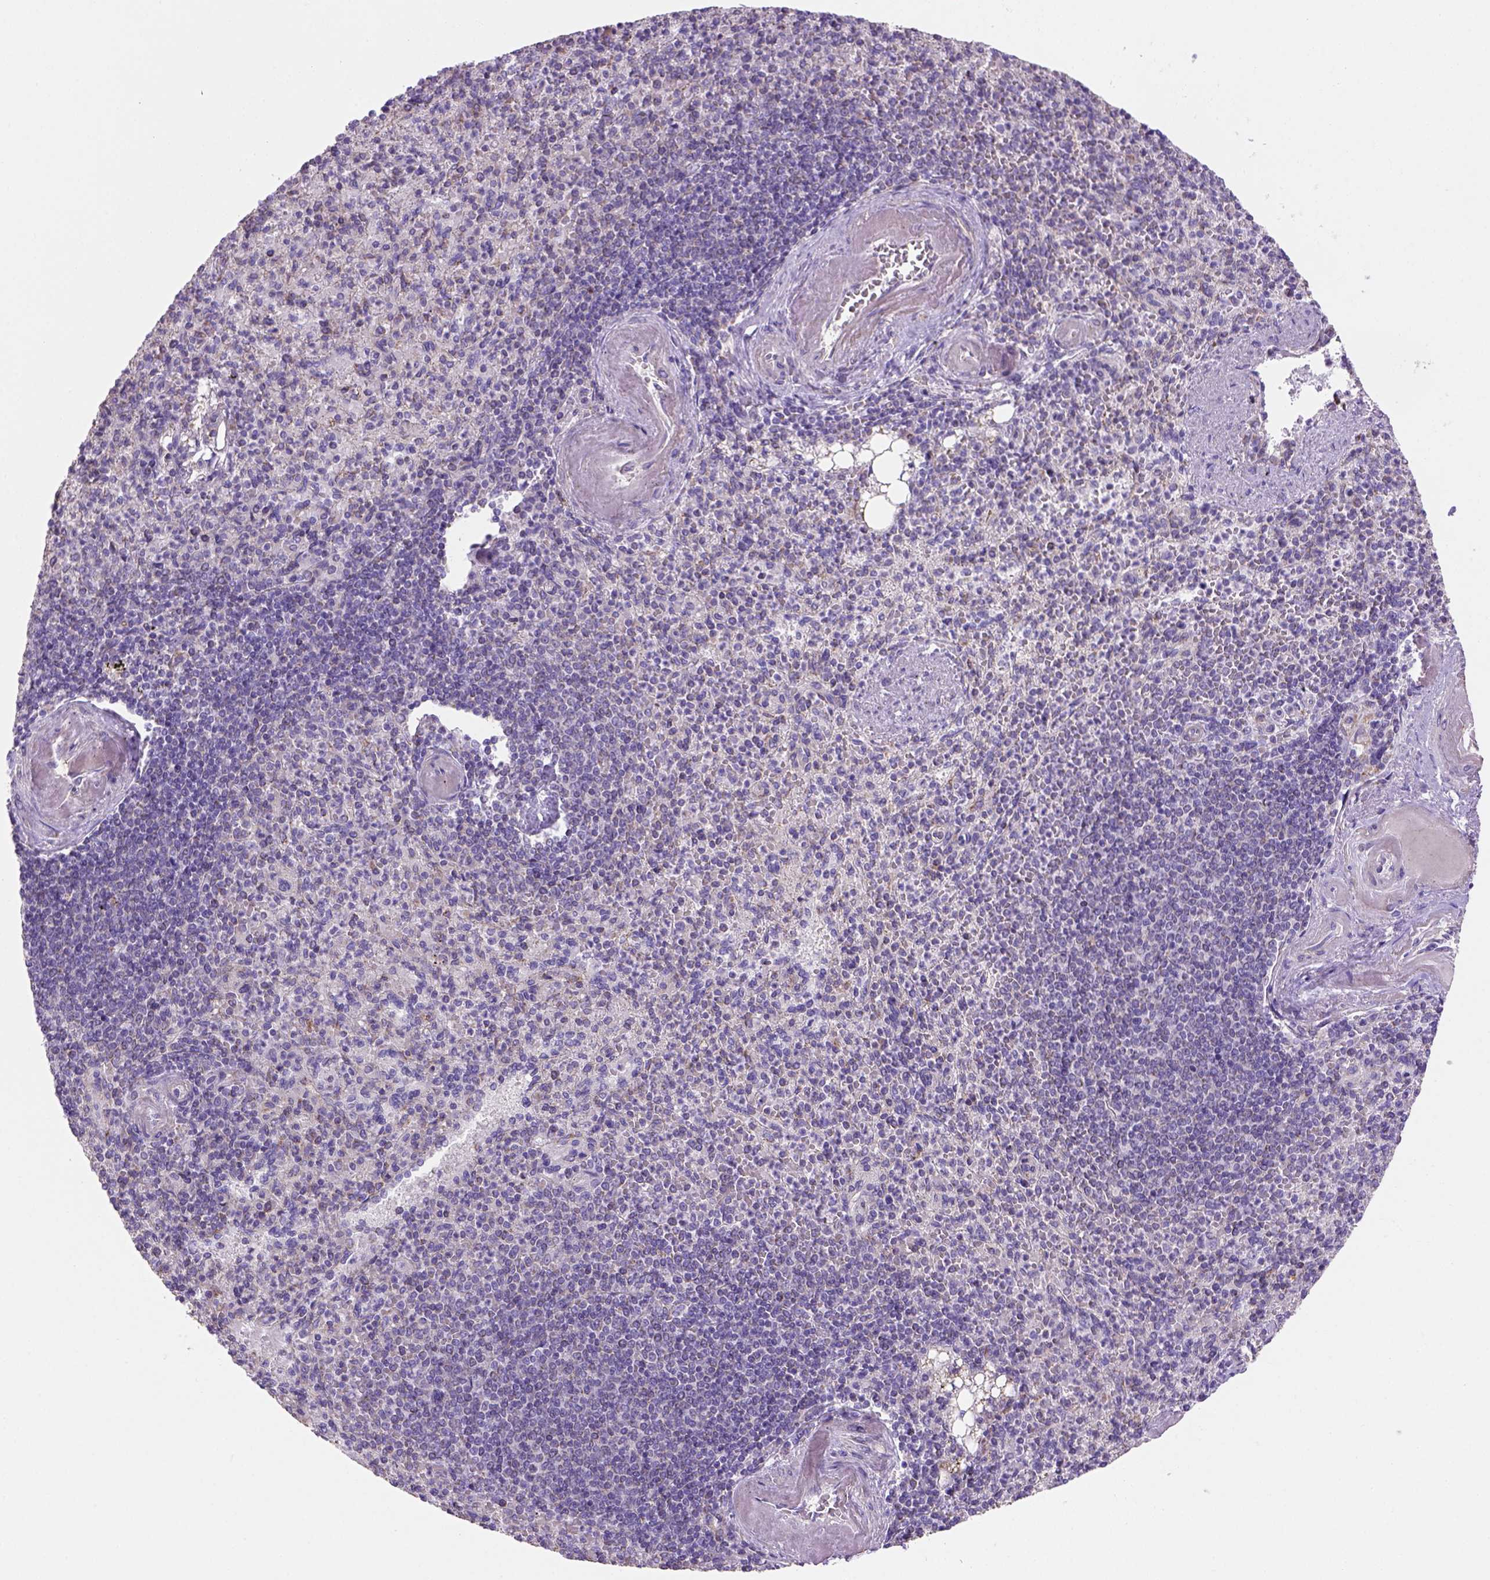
{"staining": {"intensity": "negative", "quantity": "none", "location": "none"}, "tissue": "spleen", "cell_type": "Cells in red pulp", "image_type": "normal", "snomed": [{"axis": "morphology", "description": "Normal tissue, NOS"}, {"axis": "topography", "description": "Spleen"}], "caption": "DAB immunohistochemical staining of unremarkable human spleen exhibits no significant positivity in cells in red pulp. (Brightfield microscopy of DAB (3,3'-diaminobenzidine) immunohistochemistry at high magnification).", "gene": "HTRA1", "patient": {"sex": "female", "age": 74}}